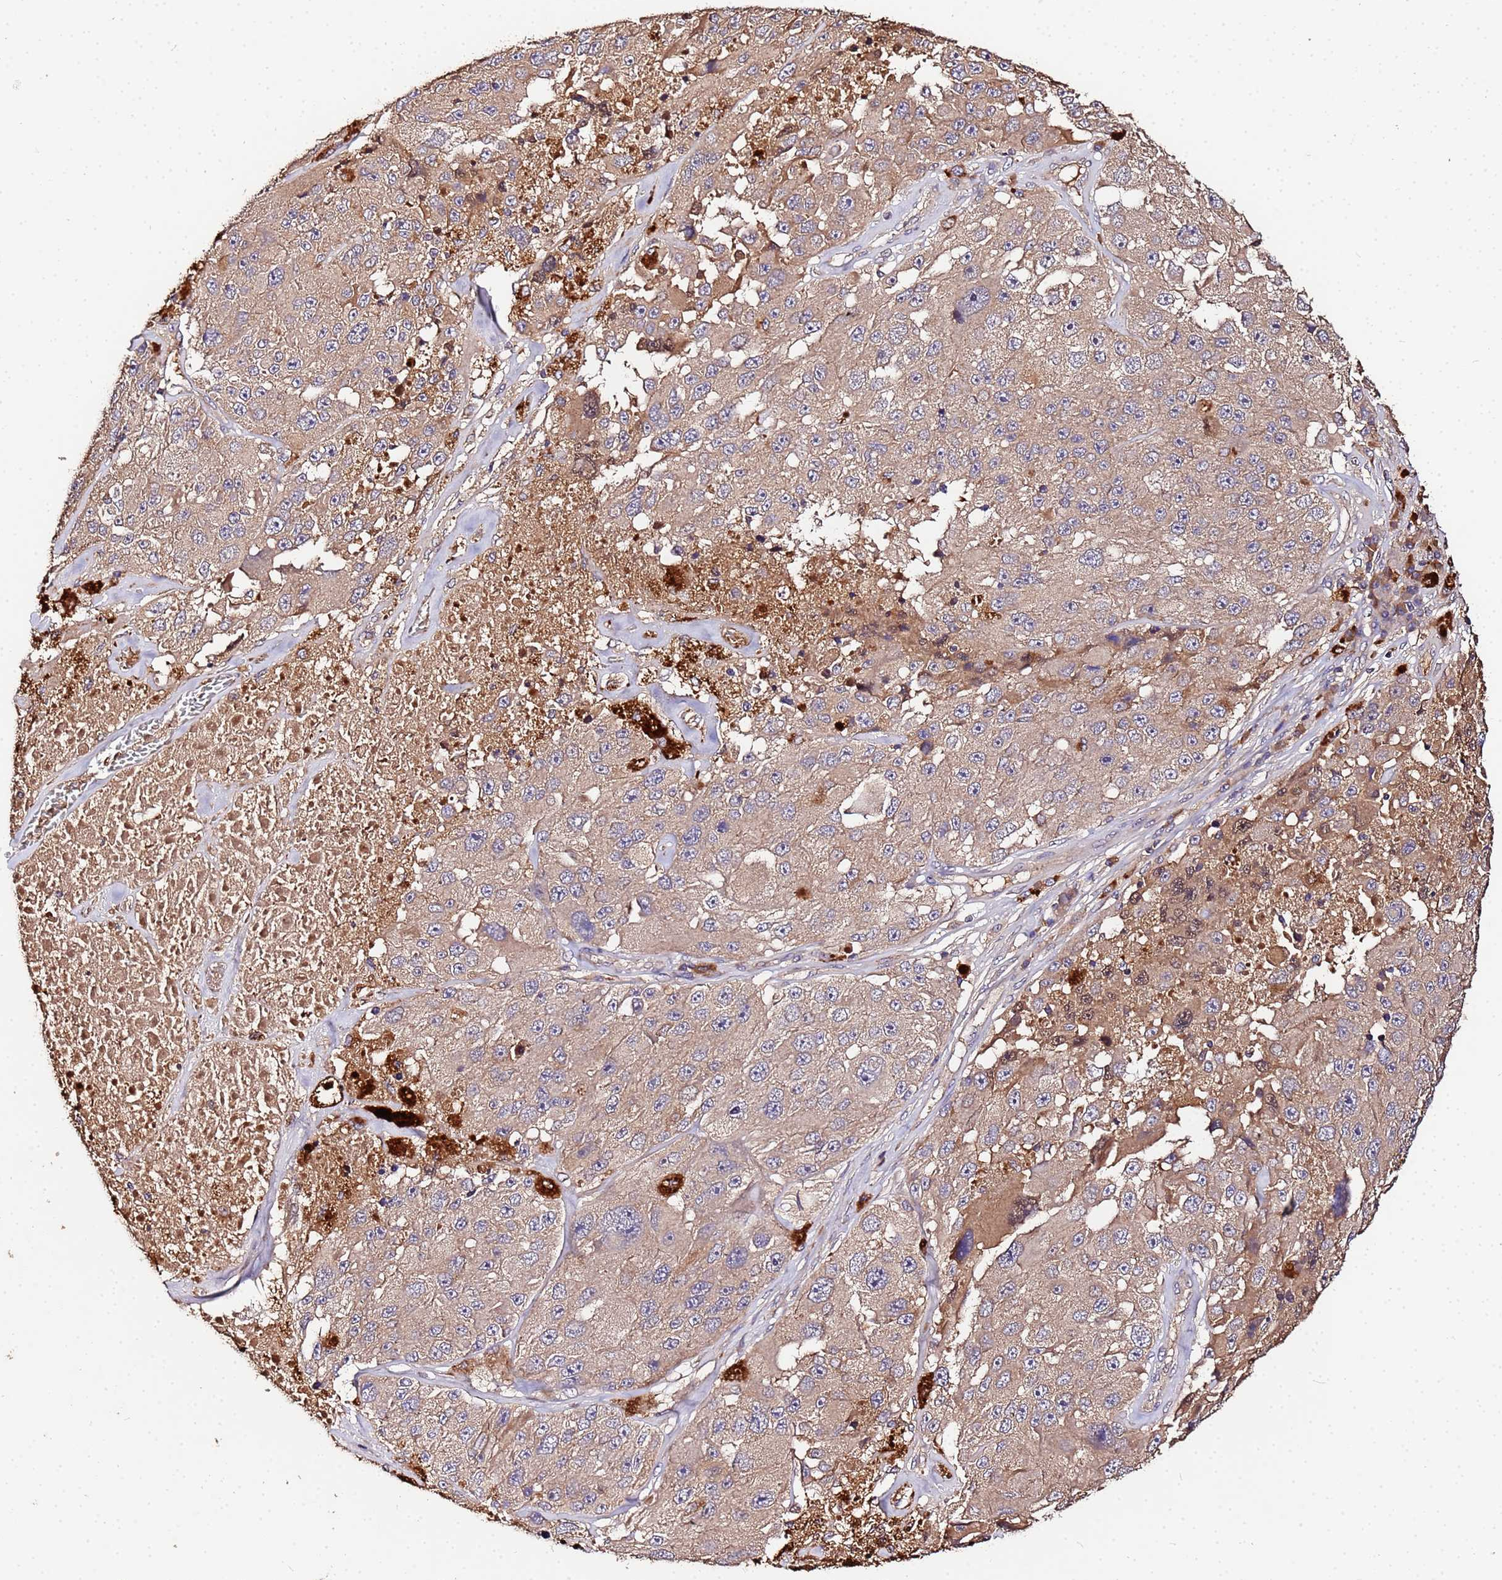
{"staining": {"intensity": "weak", "quantity": ">75%", "location": "cytoplasmic/membranous"}, "tissue": "melanoma", "cell_type": "Tumor cells", "image_type": "cancer", "snomed": [{"axis": "morphology", "description": "Malignant melanoma, Metastatic site"}, {"axis": "topography", "description": "Lymph node"}], "caption": "Human melanoma stained for a protein (brown) demonstrates weak cytoplasmic/membranous positive staining in approximately >75% of tumor cells.", "gene": "MTERF1", "patient": {"sex": "male", "age": 62}}